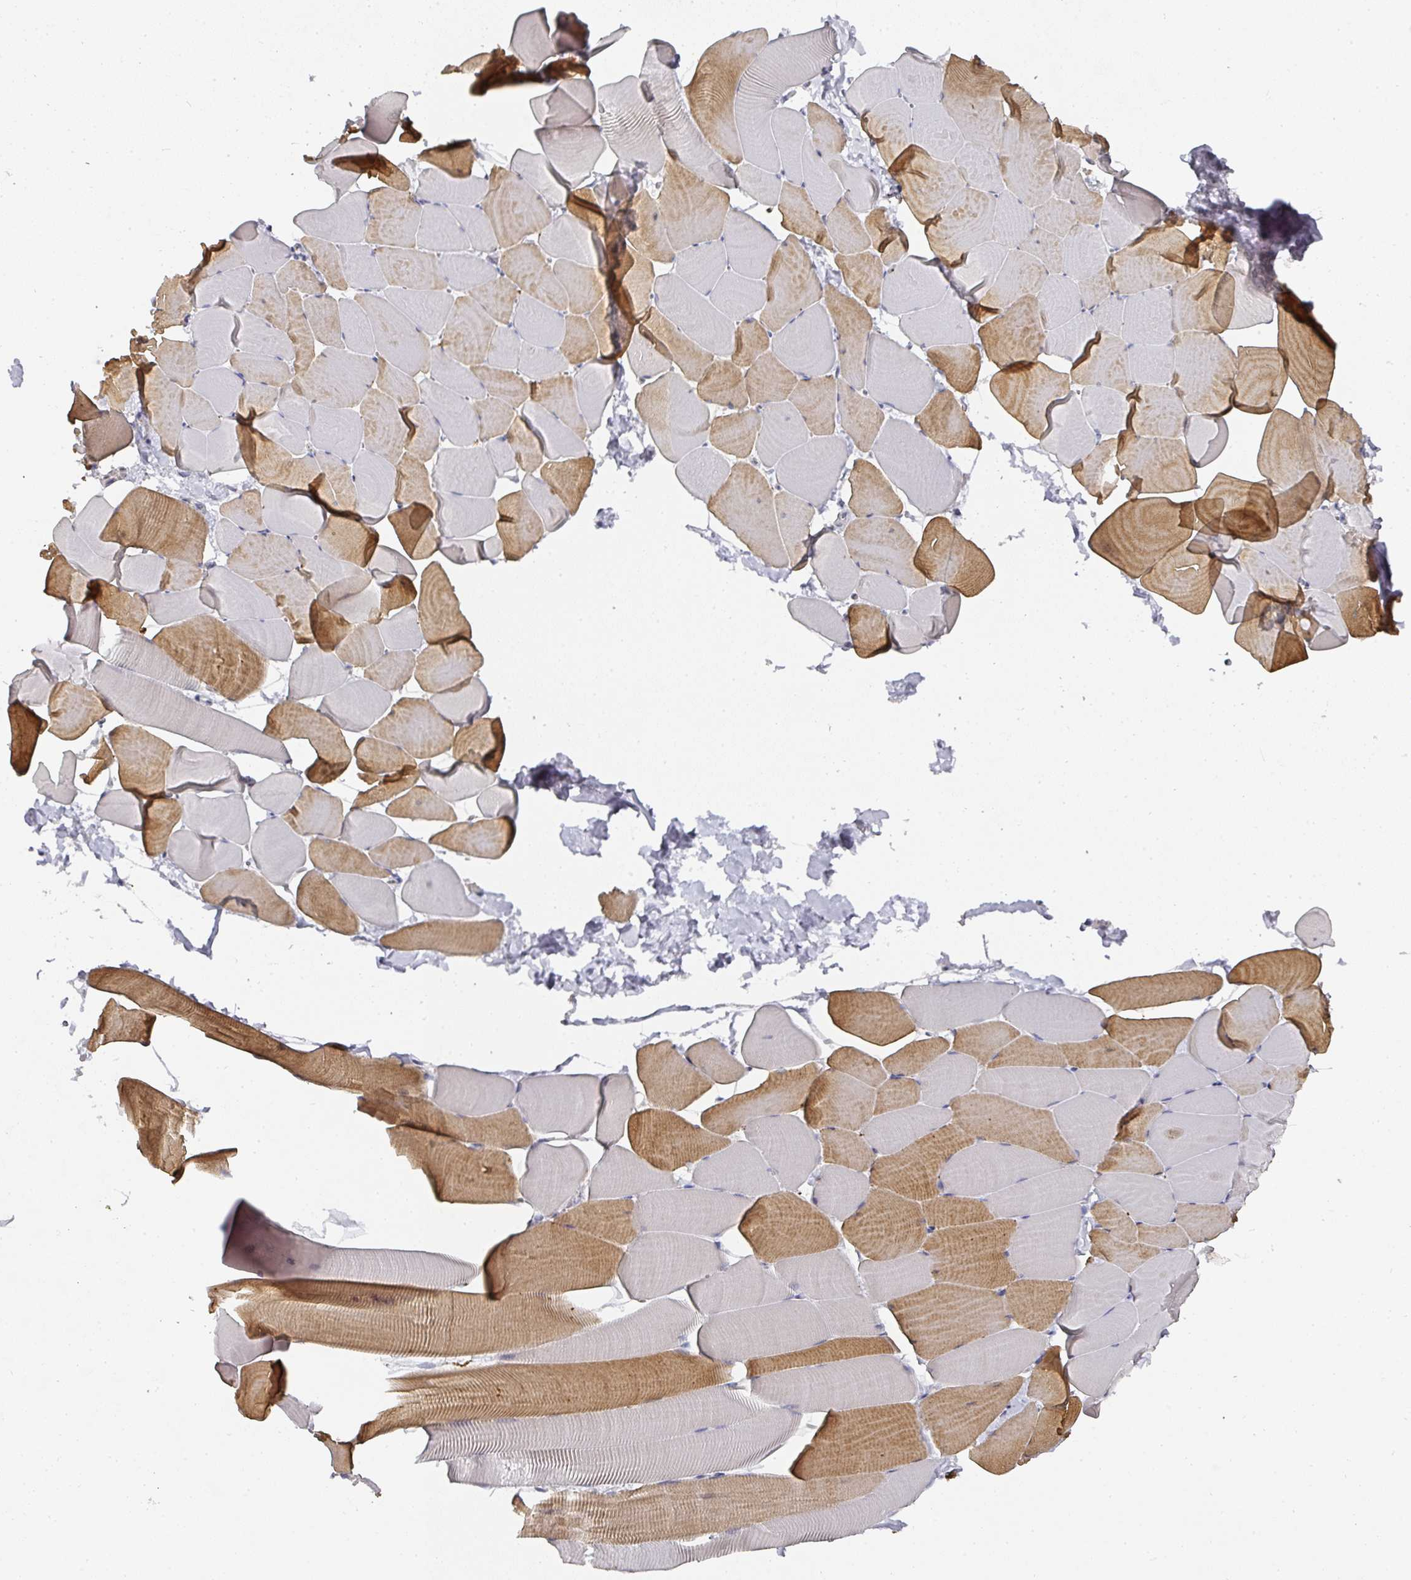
{"staining": {"intensity": "moderate", "quantity": "25%-75%", "location": "cytoplasmic/membranous"}, "tissue": "skeletal muscle", "cell_type": "Myocytes", "image_type": "normal", "snomed": [{"axis": "morphology", "description": "Normal tissue, NOS"}, {"axis": "topography", "description": "Skeletal muscle"}], "caption": "A brown stain labels moderate cytoplasmic/membranous expression of a protein in myocytes of normal skeletal muscle.", "gene": "CAMP", "patient": {"sex": "male", "age": 25}}